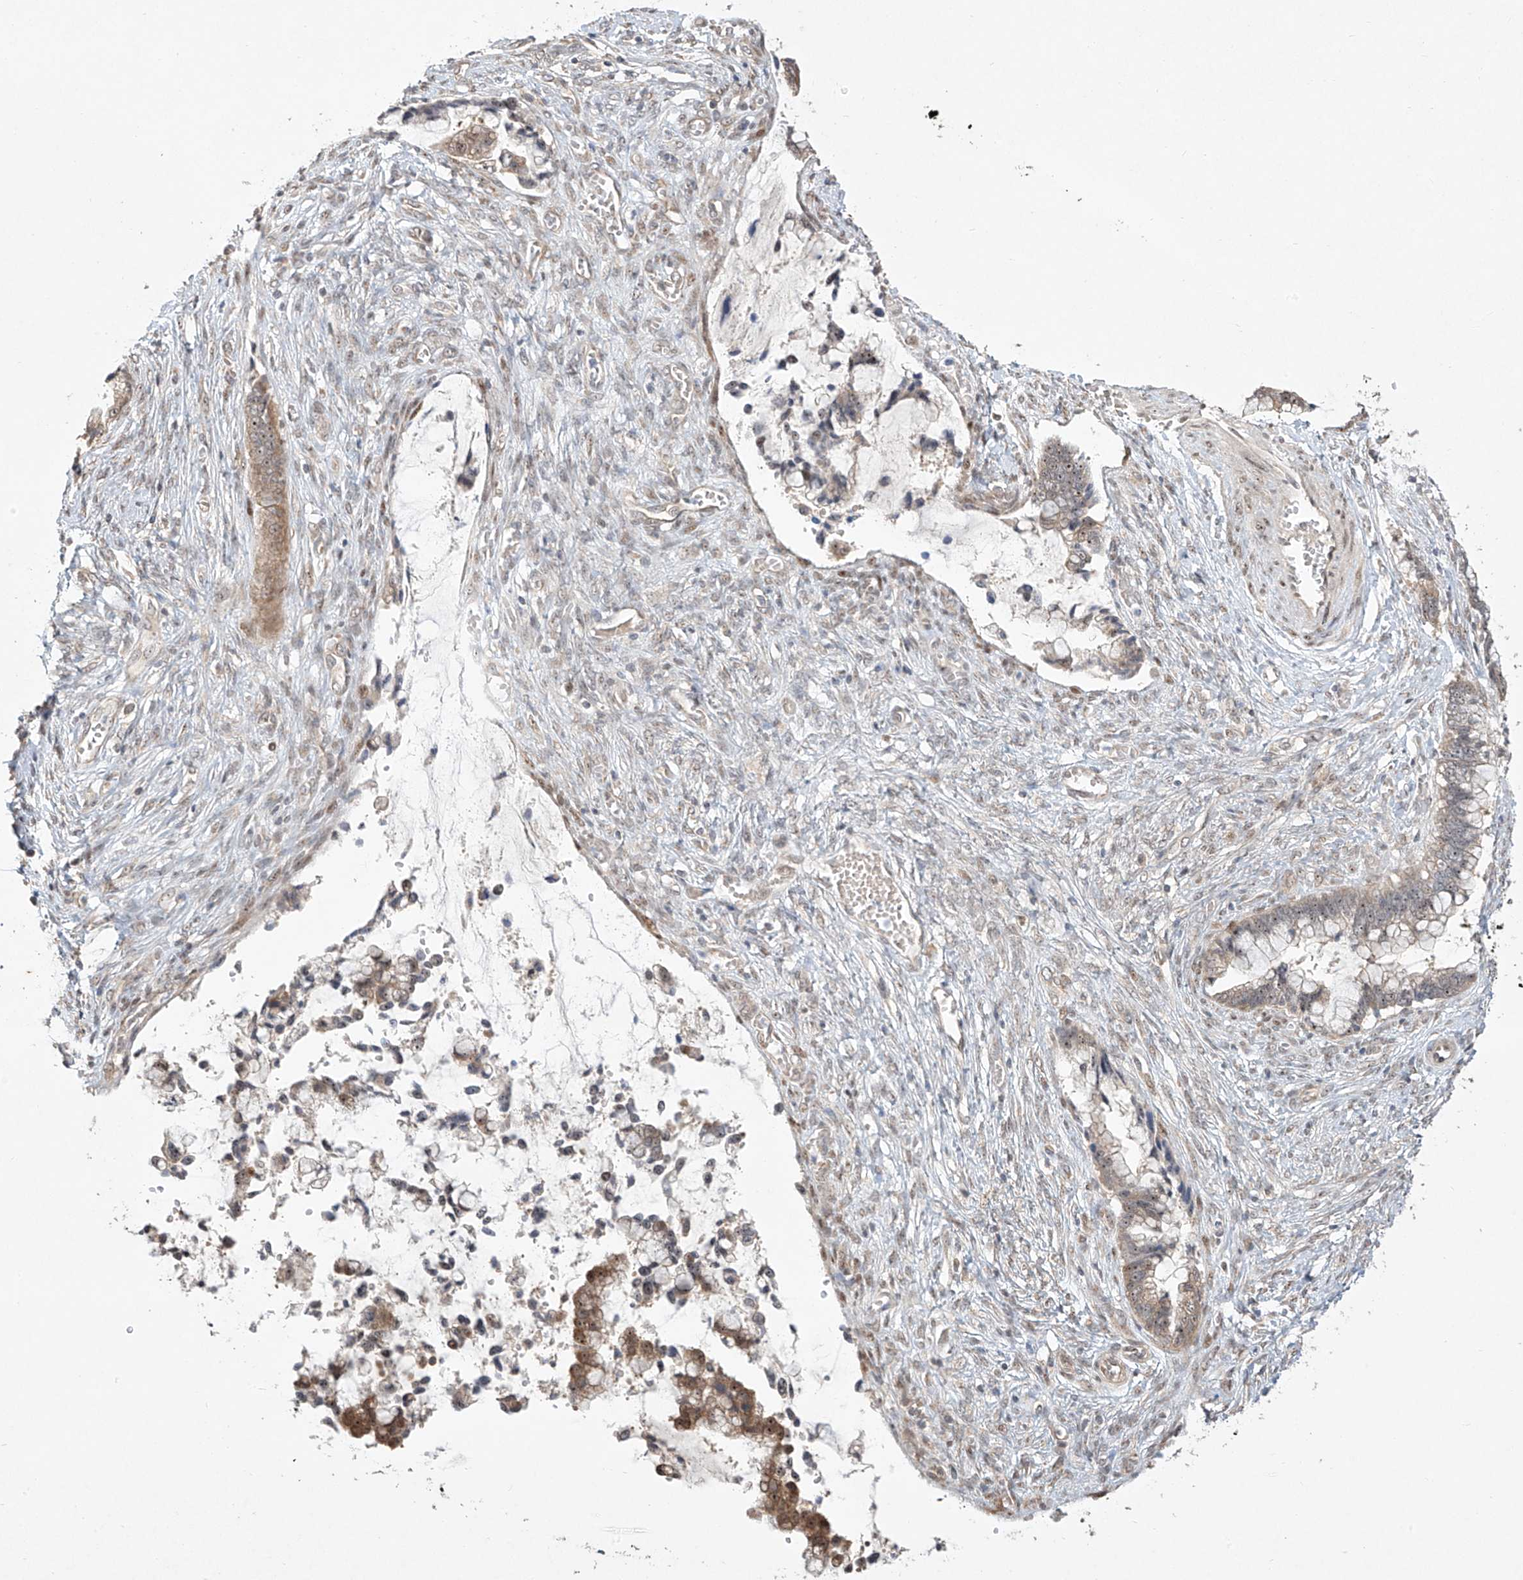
{"staining": {"intensity": "moderate", "quantity": "25%-75%", "location": "cytoplasmic/membranous,nuclear"}, "tissue": "cervical cancer", "cell_type": "Tumor cells", "image_type": "cancer", "snomed": [{"axis": "morphology", "description": "Adenocarcinoma, NOS"}, {"axis": "topography", "description": "Cervix"}], "caption": "Immunohistochemical staining of human cervical cancer exhibits moderate cytoplasmic/membranous and nuclear protein positivity in about 25%-75% of tumor cells. (Brightfield microscopy of DAB IHC at high magnification).", "gene": "TASP1", "patient": {"sex": "female", "age": 44}}